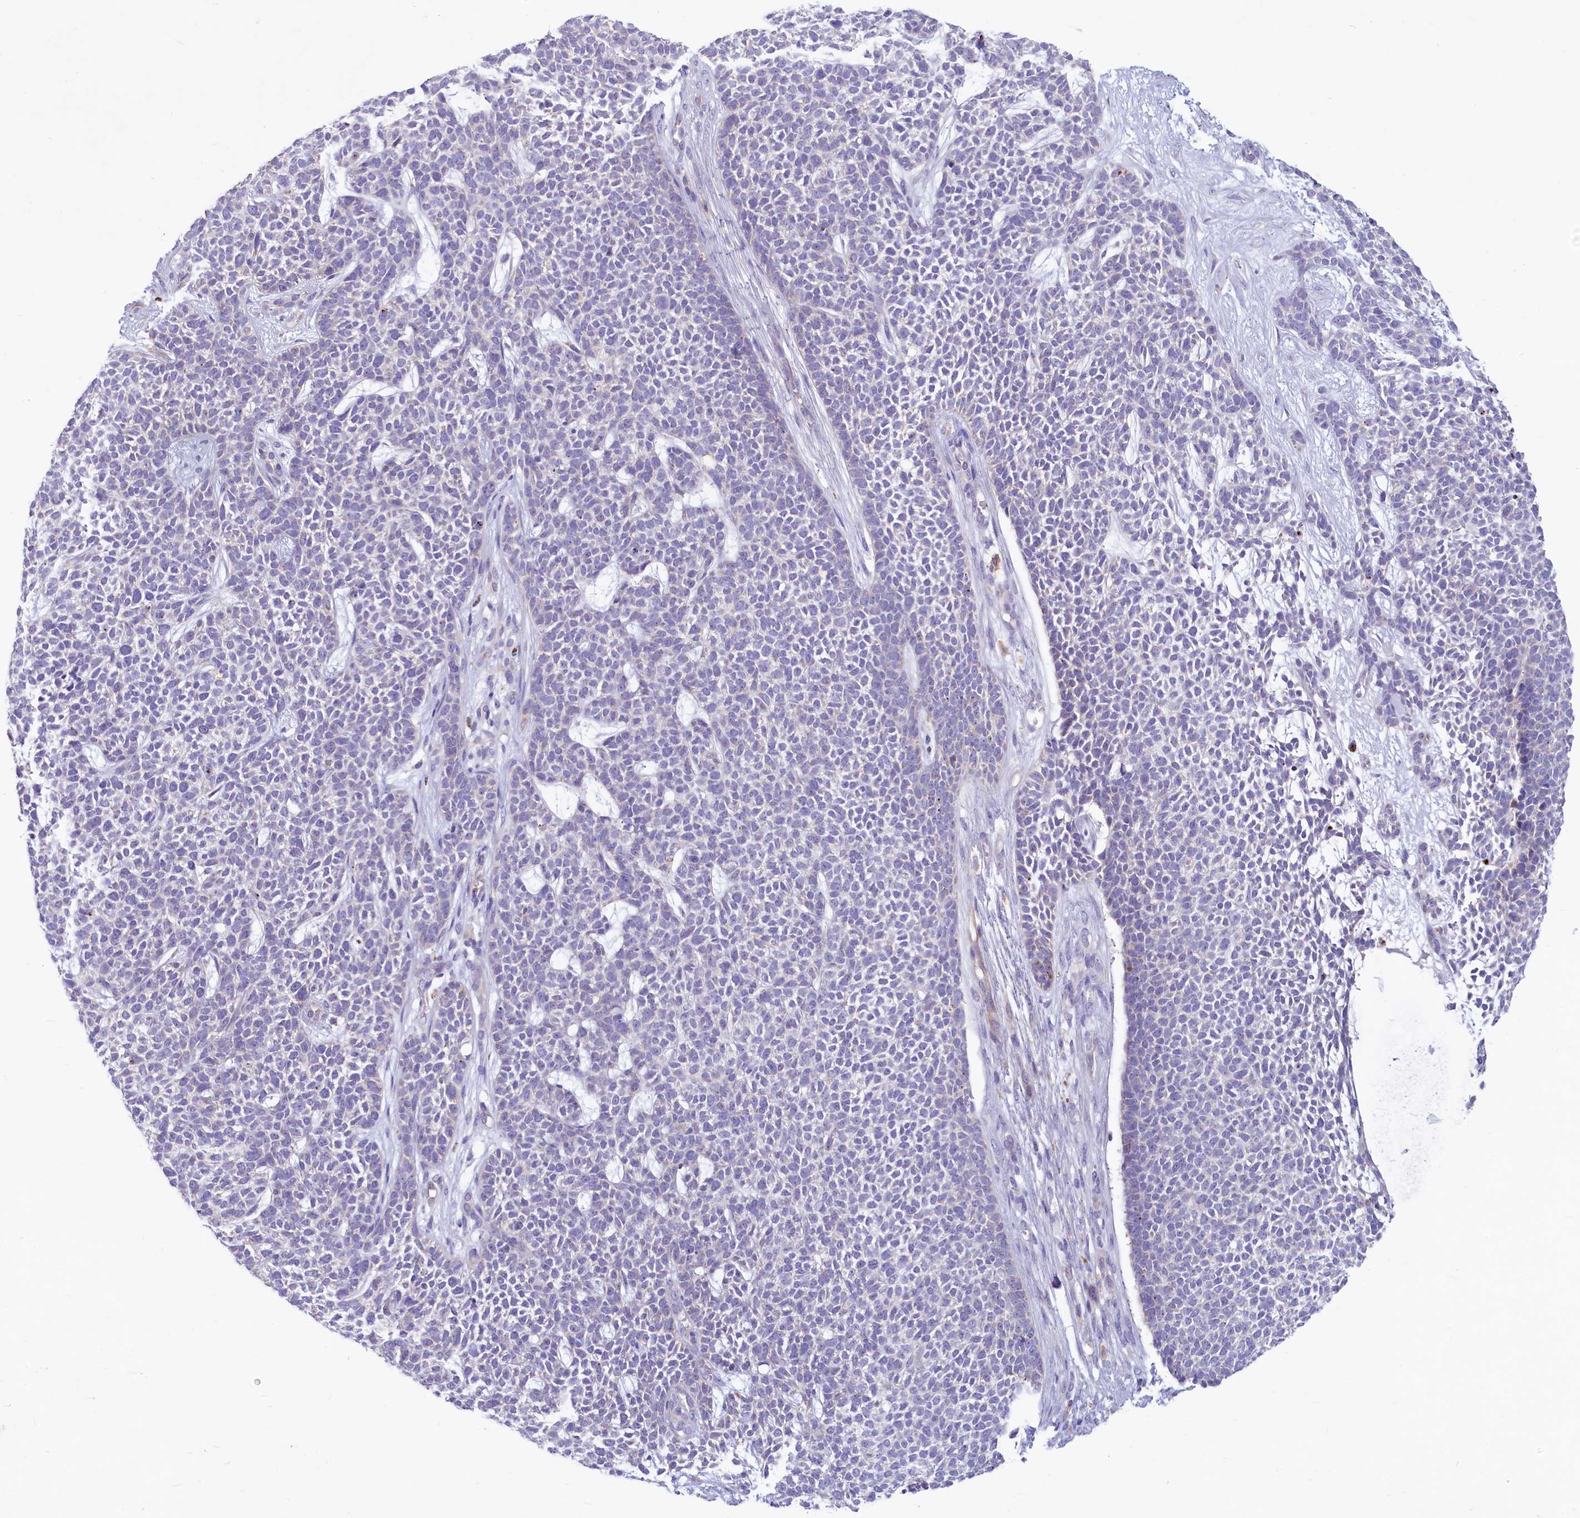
{"staining": {"intensity": "negative", "quantity": "none", "location": "none"}, "tissue": "skin cancer", "cell_type": "Tumor cells", "image_type": "cancer", "snomed": [{"axis": "morphology", "description": "Basal cell carcinoma"}, {"axis": "topography", "description": "Skin"}], "caption": "IHC histopathology image of human skin cancer (basal cell carcinoma) stained for a protein (brown), which reveals no staining in tumor cells. (DAB (3,3'-diaminobenzidine) IHC, high magnification).", "gene": "LMOD3", "patient": {"sex": "female", "age": 84}}